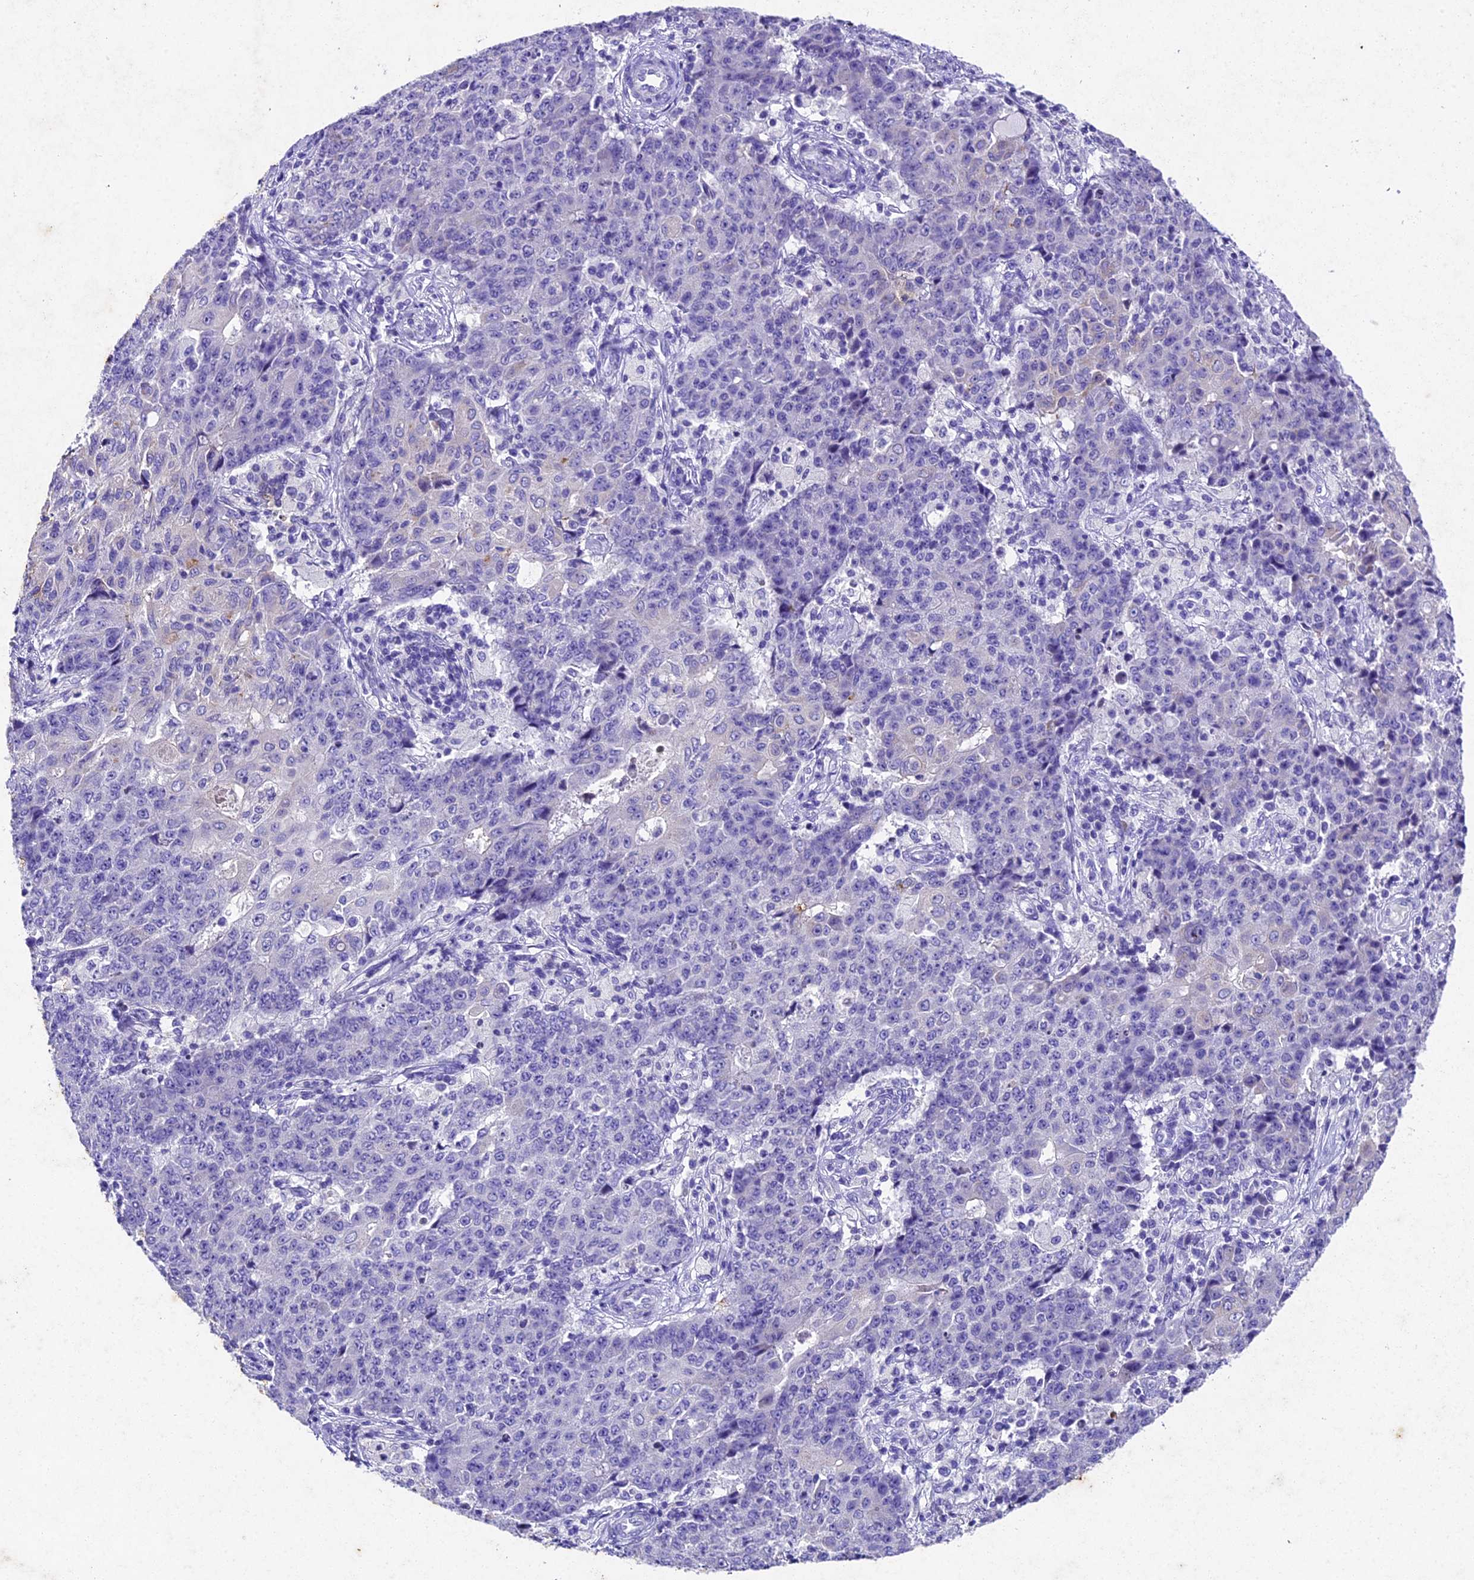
{"staining": {"intensity": "negative", "quantity": "none", "location": "none"}, "tissue": "ovarian cancer", "cell_type": "Tumor cells", "image_type": "cancer", "snomed": [{"axis": "morphology", "description": "Carcinoma, endometroid"}, {"axis": "topography", "description": "Ovary"}], "caption": "Photomicrograph shows no protein staining in tumor cells of ovarian cancer tissue.", "gene": "IFT140", "patient": {"sex": "female", "age": 42}}